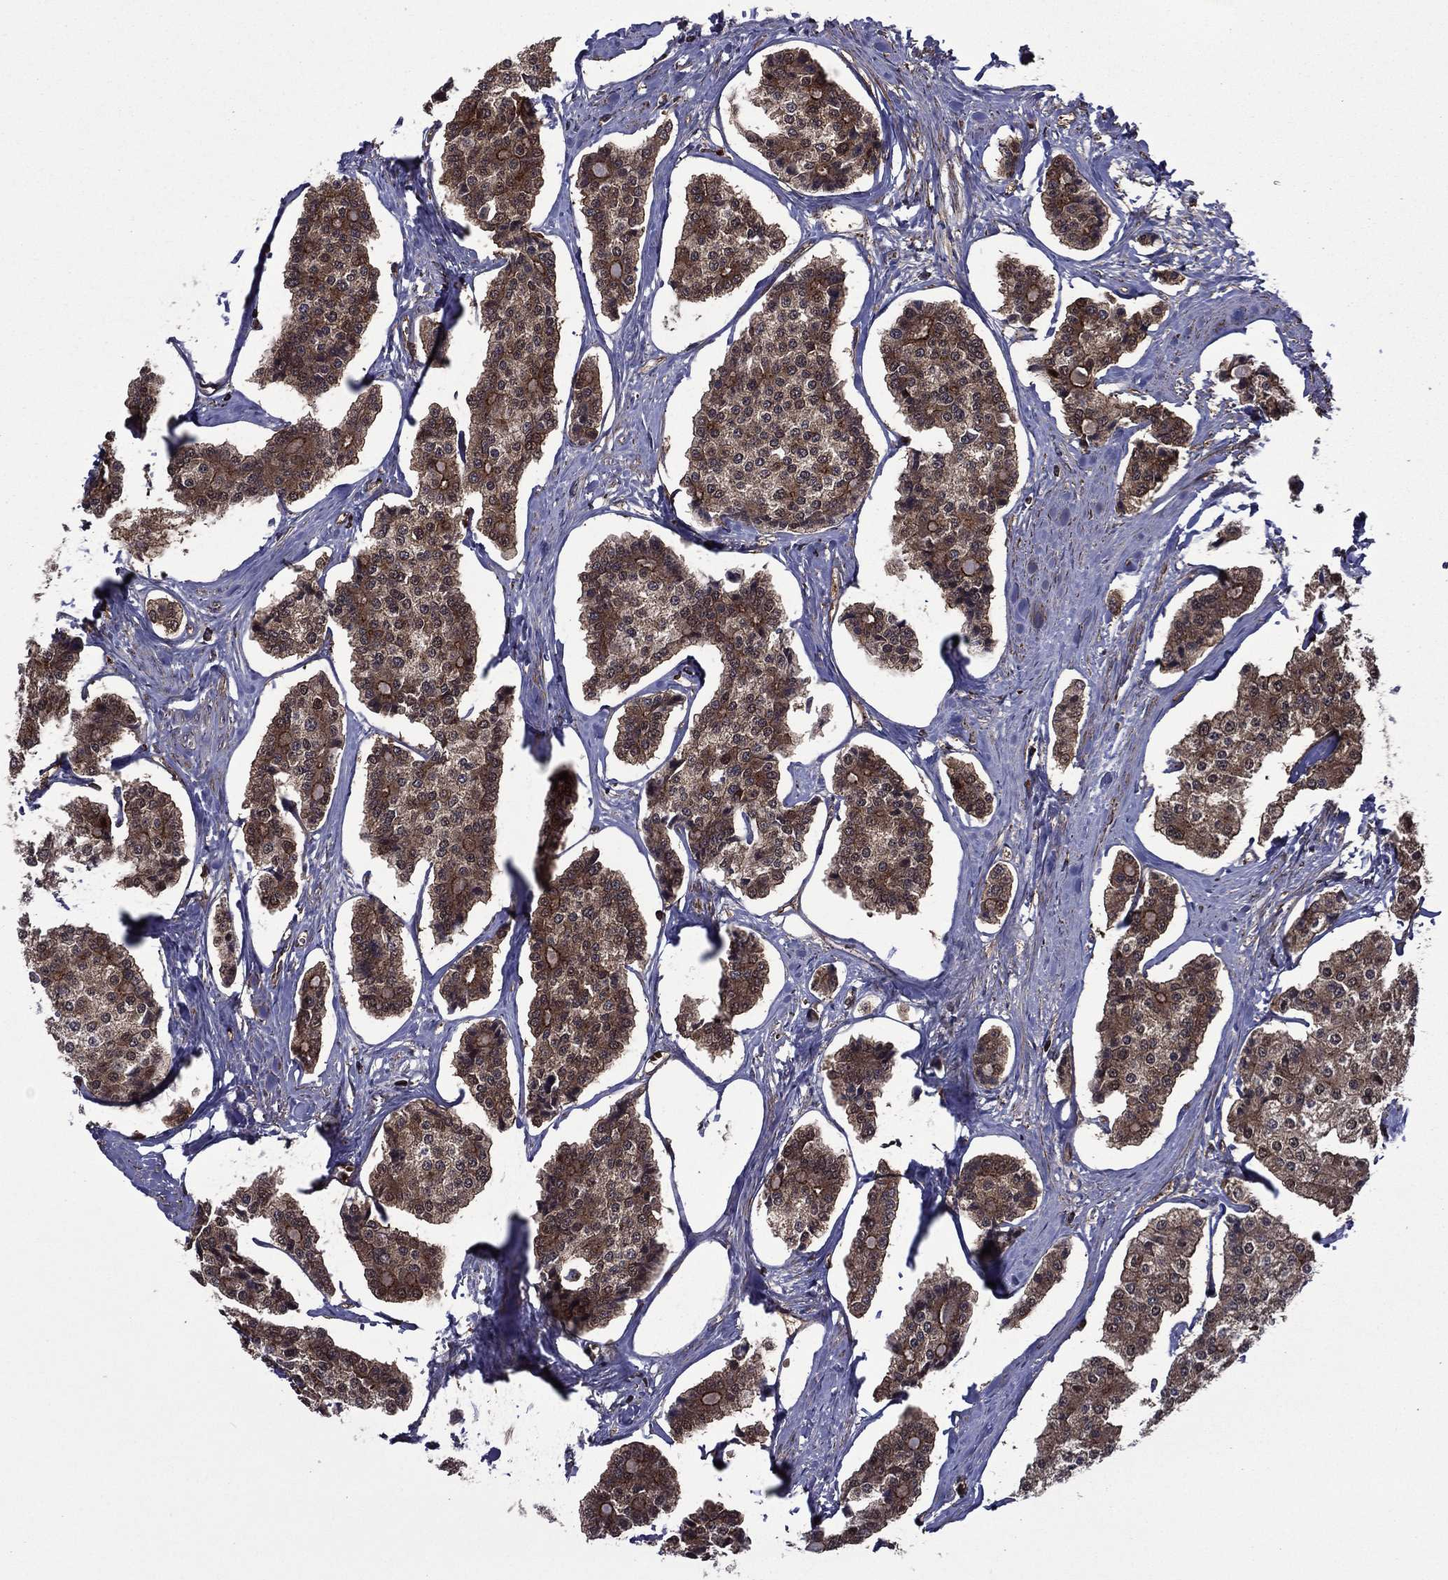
{"staining": {"intensity": "strong", "quantity": ">75%", "location": "cytoplasmic/membranous"}, "tissue": "carcinoid", "cell_type": "Tumor cells", "image_type": "cancer", "snomed": [{"axis": "morphology", "description": "Carcinoid, malignant, NOS"}, {"axis": "topography", "description": "Small intestine"}], "caption": "Human carcinoid stained with a brown dye shows strong cytoplasmic/membranous positive positivity in about >75% of tumor cells.", "gene": "PLPP3", "patient": {"sex": "female", "age": 65}}